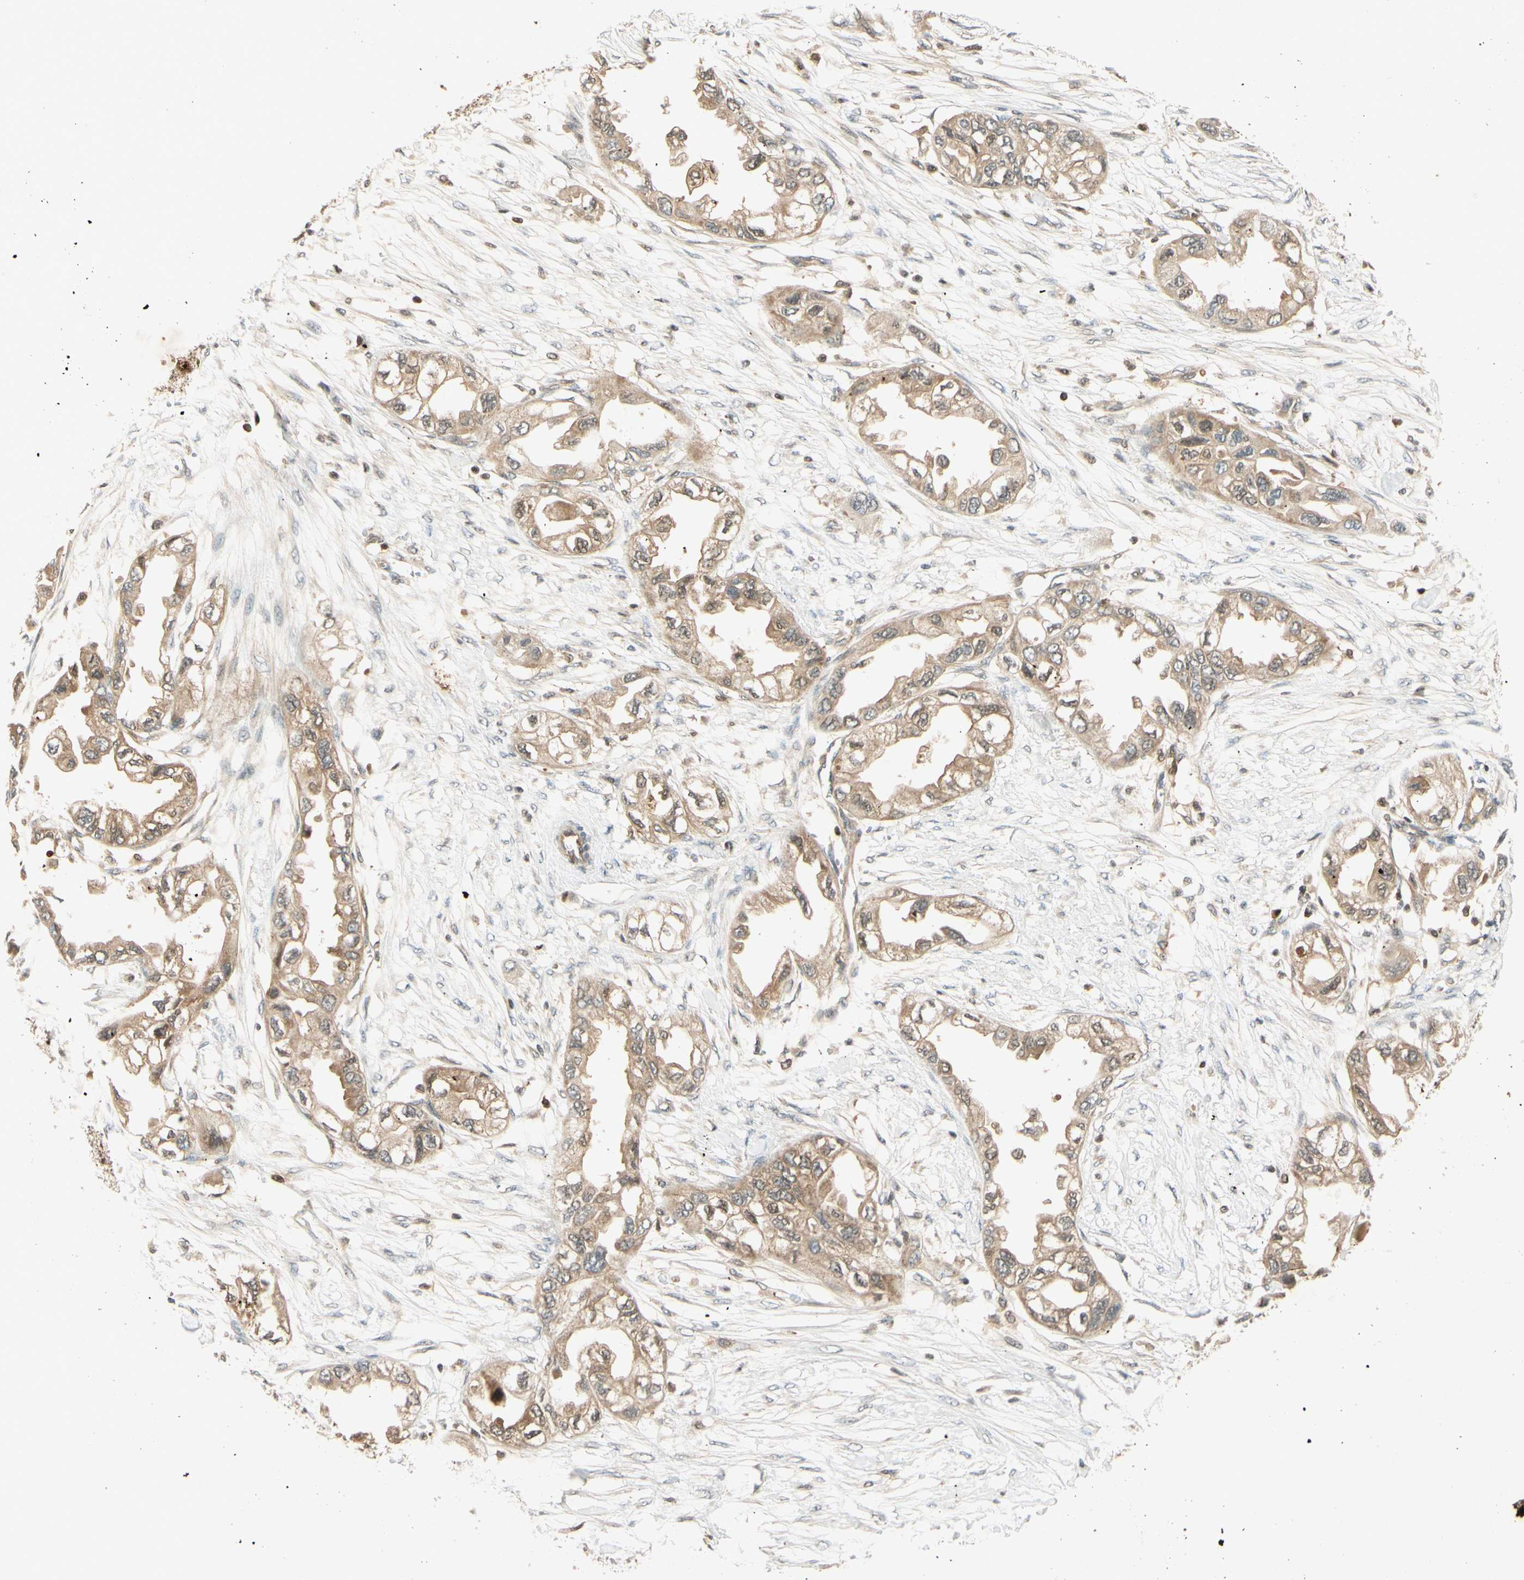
{"staining": {"intensity": "weak", "quantity": ">75%", "location": "cytoplasmic/membranous"}, "tissue": "endometrial cancer", "cell_type": "Tumor cells", "image_type": "cancer", "snomed": [{"axis": "morphology", "description": "Adenocarcinoma, NOS"}, {"axis": "topography", "description": "Endometrium"}], "caption": "Protein expression analysis of human adenocarcinoma (endometrial) reveals weak cytoplasmic/membranous positivity in approximately >75% of tumor cells. The protein is shown in brown color, while the nuclei are stained blue.", "gene": "EPHA8", "patient": {"sex": "female", "age": 67}}